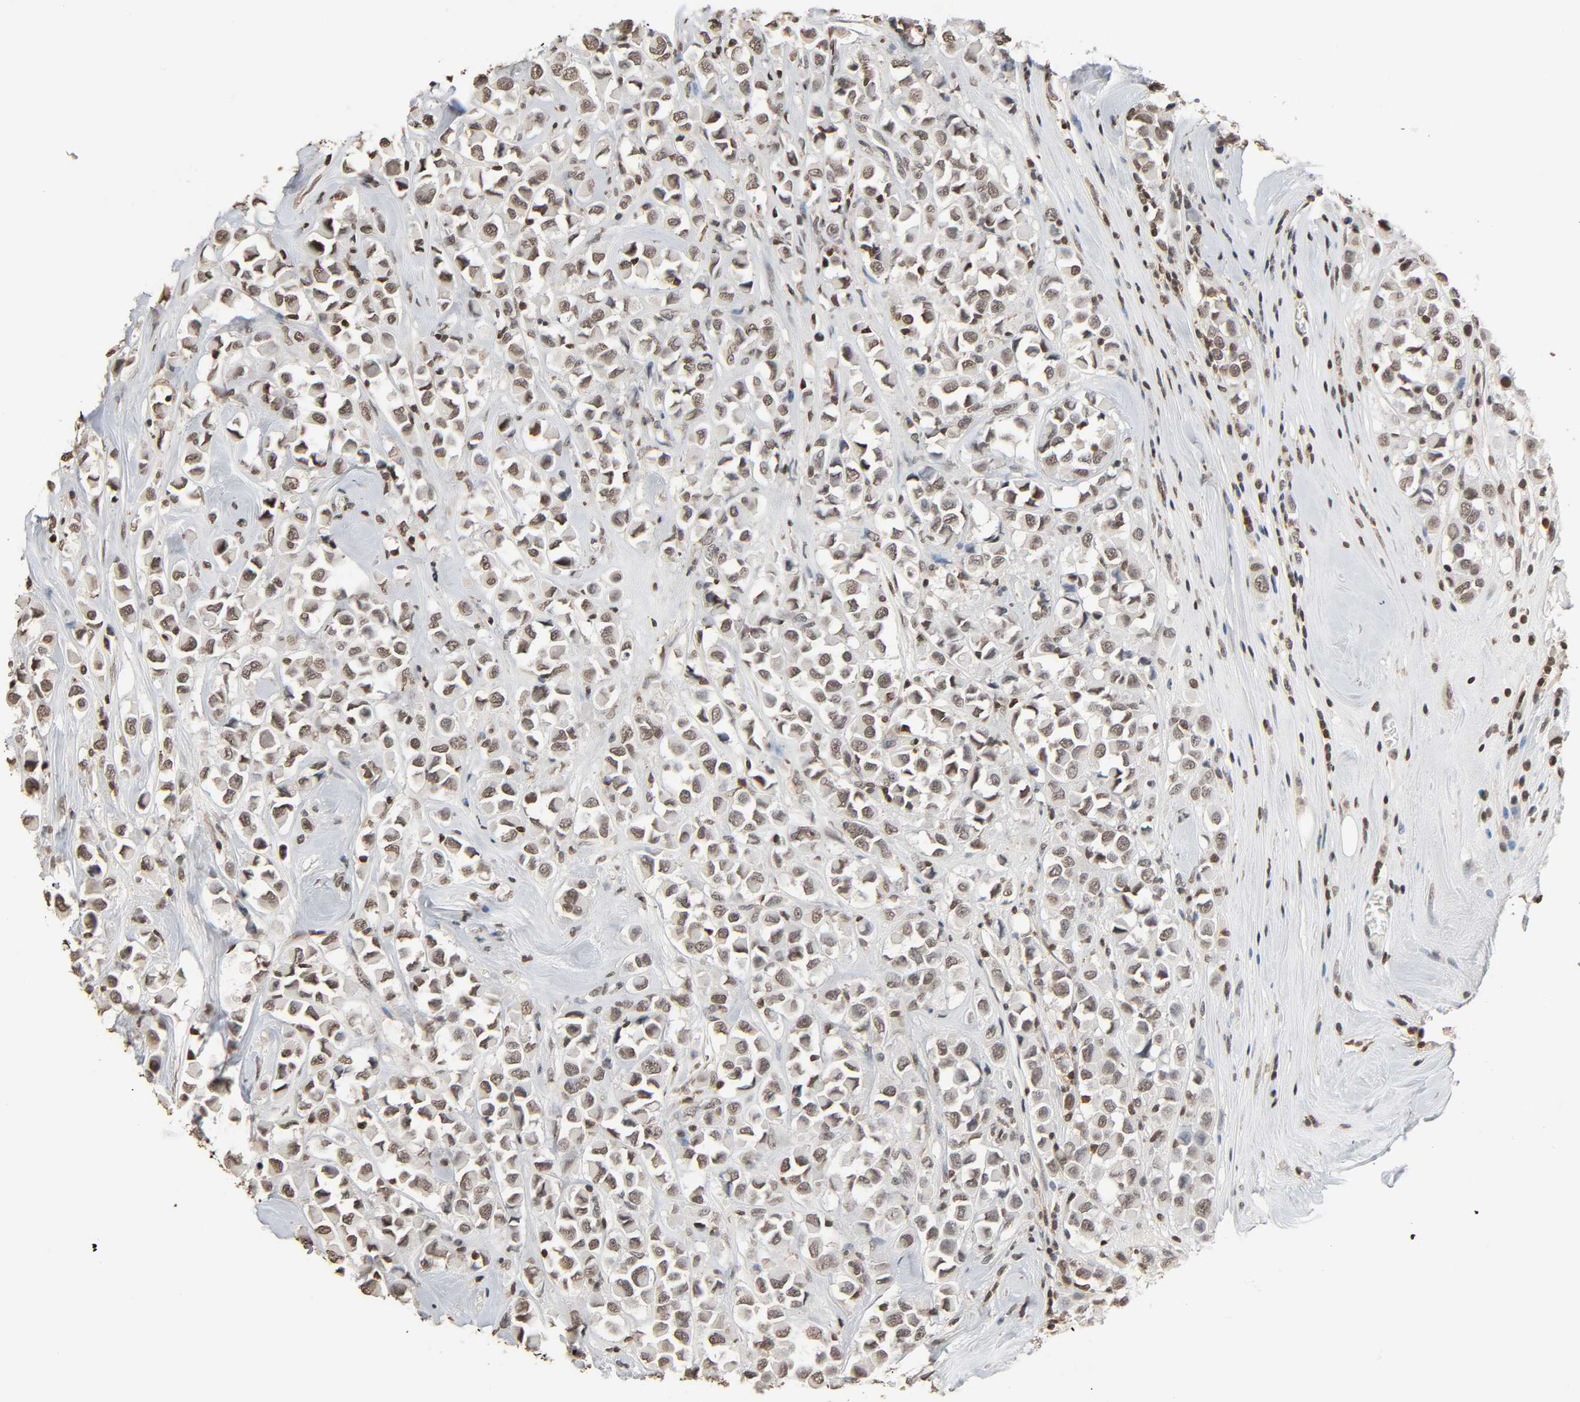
{"staining": {"intensity": "weak", "quantity": ">75%", "location": "nuclear"}, "tissue": "breast cancer", "cell_type": "Tumor cells", "image_type": "cancer", "snomed": [{"axis": "morphology", "description": "Duct carcinoma"}, {"axis": "topography", "description": "Breast"}], "caption": "Invasive ductal carcinoma (breast) stained for a protein (brown) displays weak nuclear positive positivity in about >75% of tumor cells.", "gene": "STK4", "patient": {"sex": "female", "age": 61}}